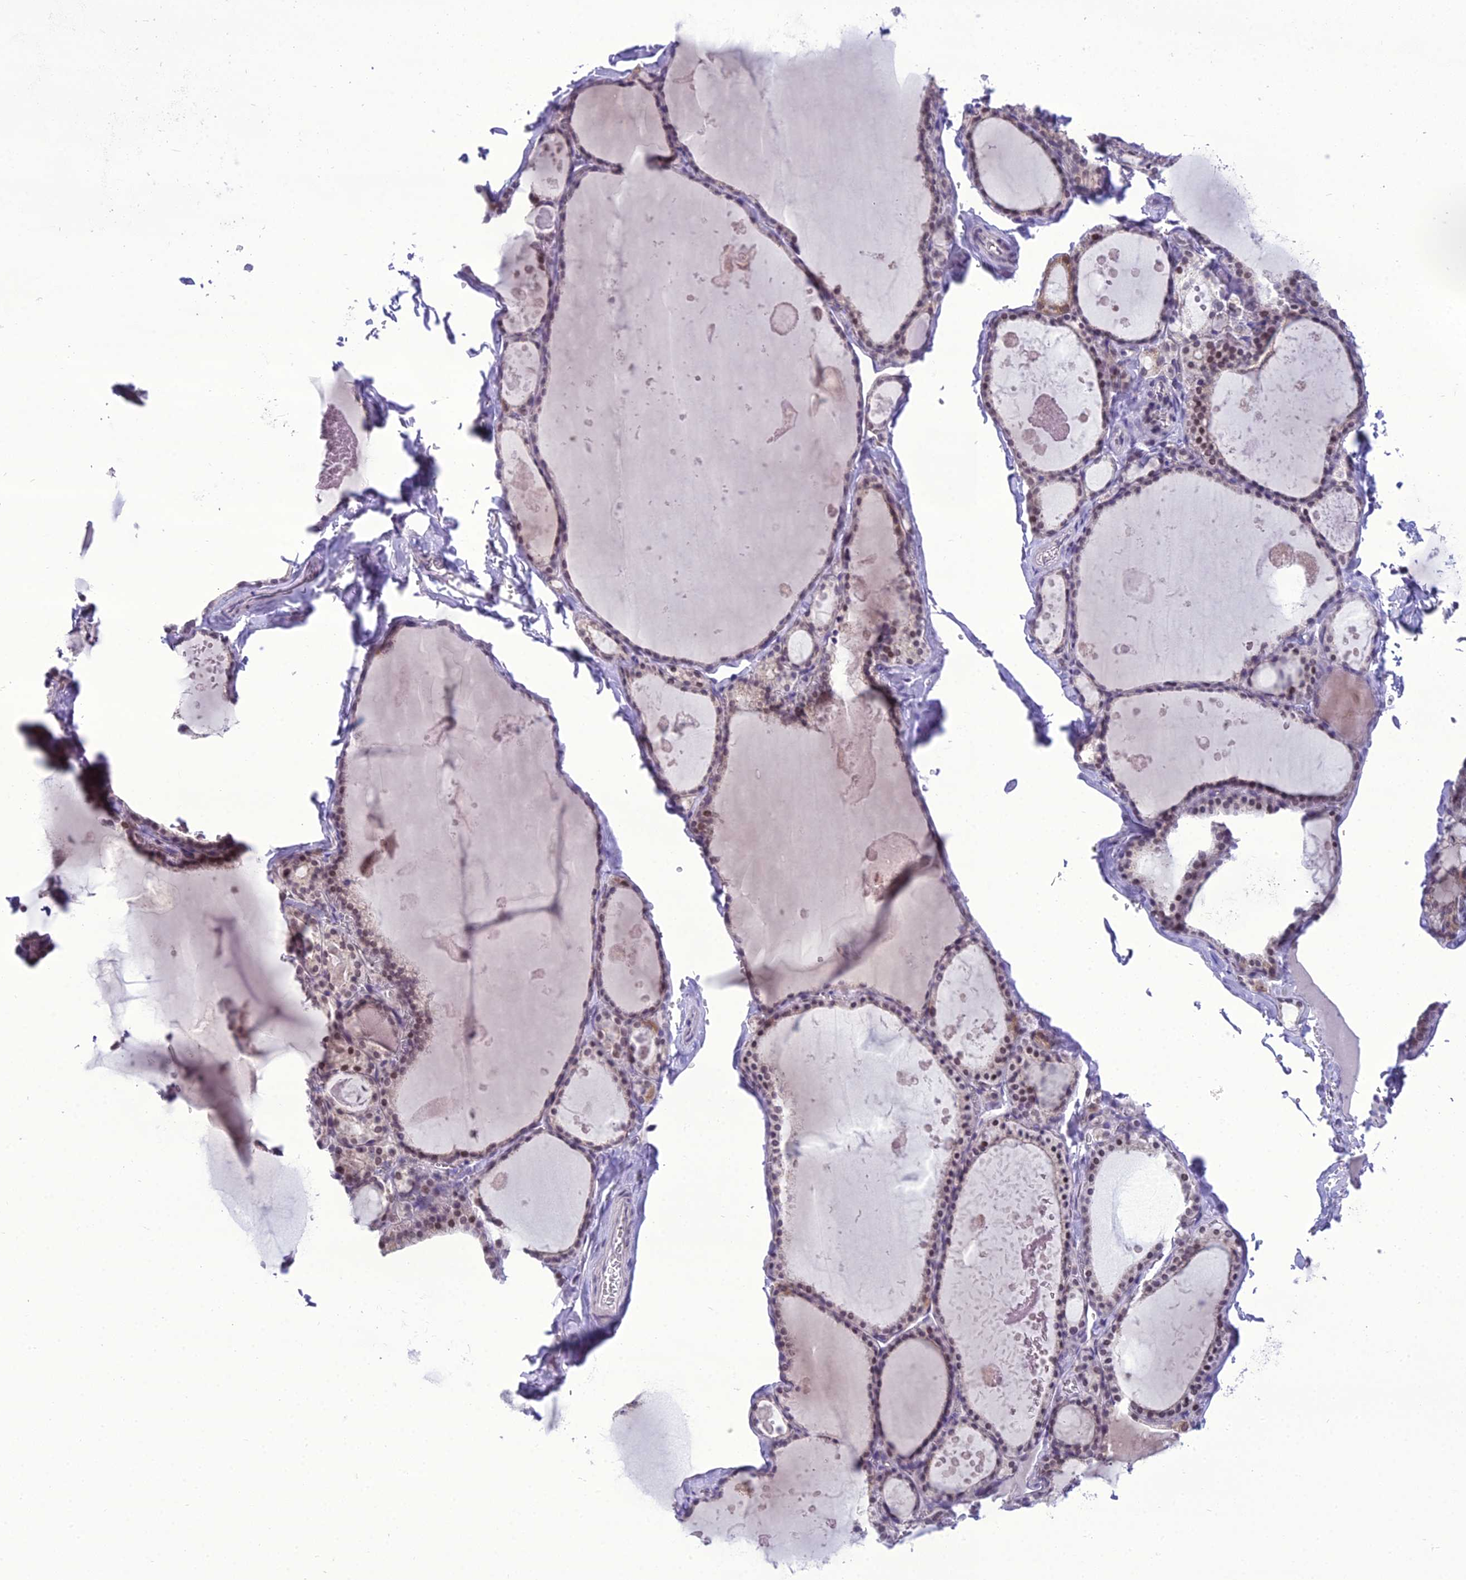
{"staining": {"intensity": "weak", "quantity": "<25%", "location": "cytoplasmic/membranous"}, "tissue": "thyroid gland", "cell_type": "Glandular cells", "image_type": "normal", "snomed": [{"axis": "morphology", "description": "Normal tissue, NOS"}, {"axis": "topography", "description": "Thyroid gland"}], "caption": "Benign thyroid gland was stained to show a protein in brown. There is no significant staining in glandular cells. The staining is performed using DAB brown chromogen with nuclei counter-stained in using hematoxylin.", "gene": "B9D2", "patient": {"sex": "male", "age": 56}}